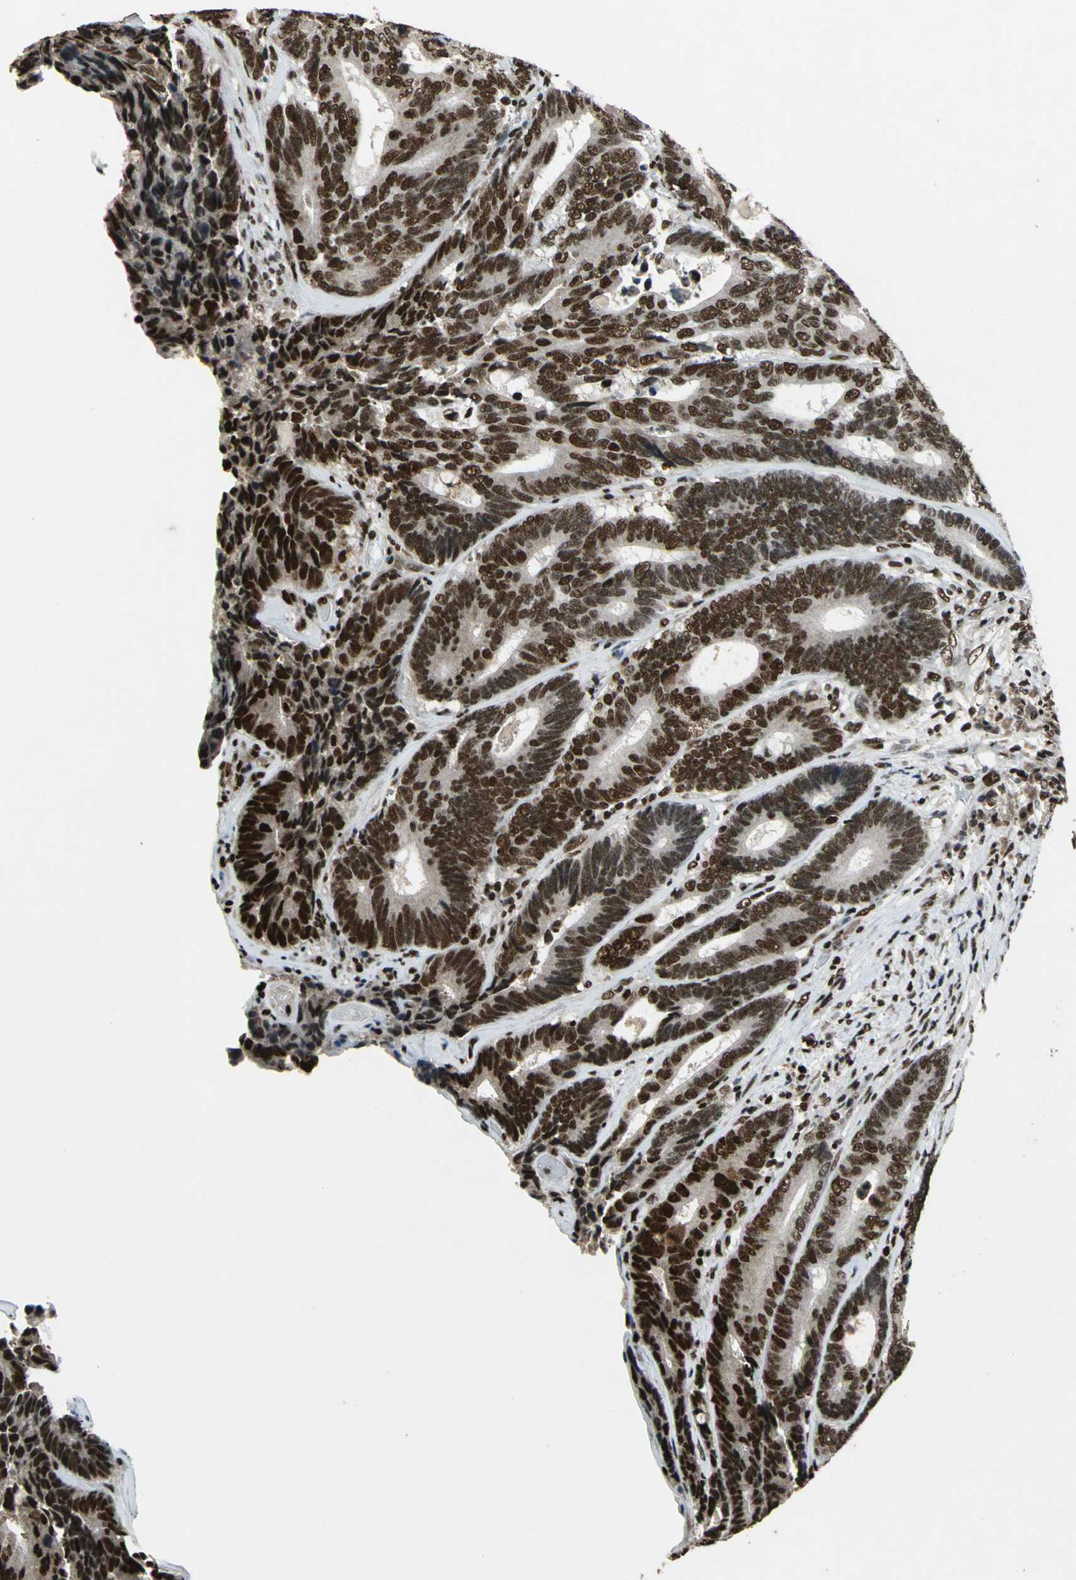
{"staining": {"intensity": "strong", "quantity": ">75%", "location": "nuclear"}, "tissue": "colorectal cancer", "cell_type": "Tumor cells", "image_type": "cancer", "snomed": [{"axis": "morphology", "description": "Adenocarcinoma, NOS"}, {"axis": "topography", "description": "Colon"}], "caption": "Immunohistochemical staining of colorectal cancer displays high levels of strong nuclear expression in about >75% of tumor cells.", "gene": "MTA2", "patient": {"sex": "female", "age": 78}}